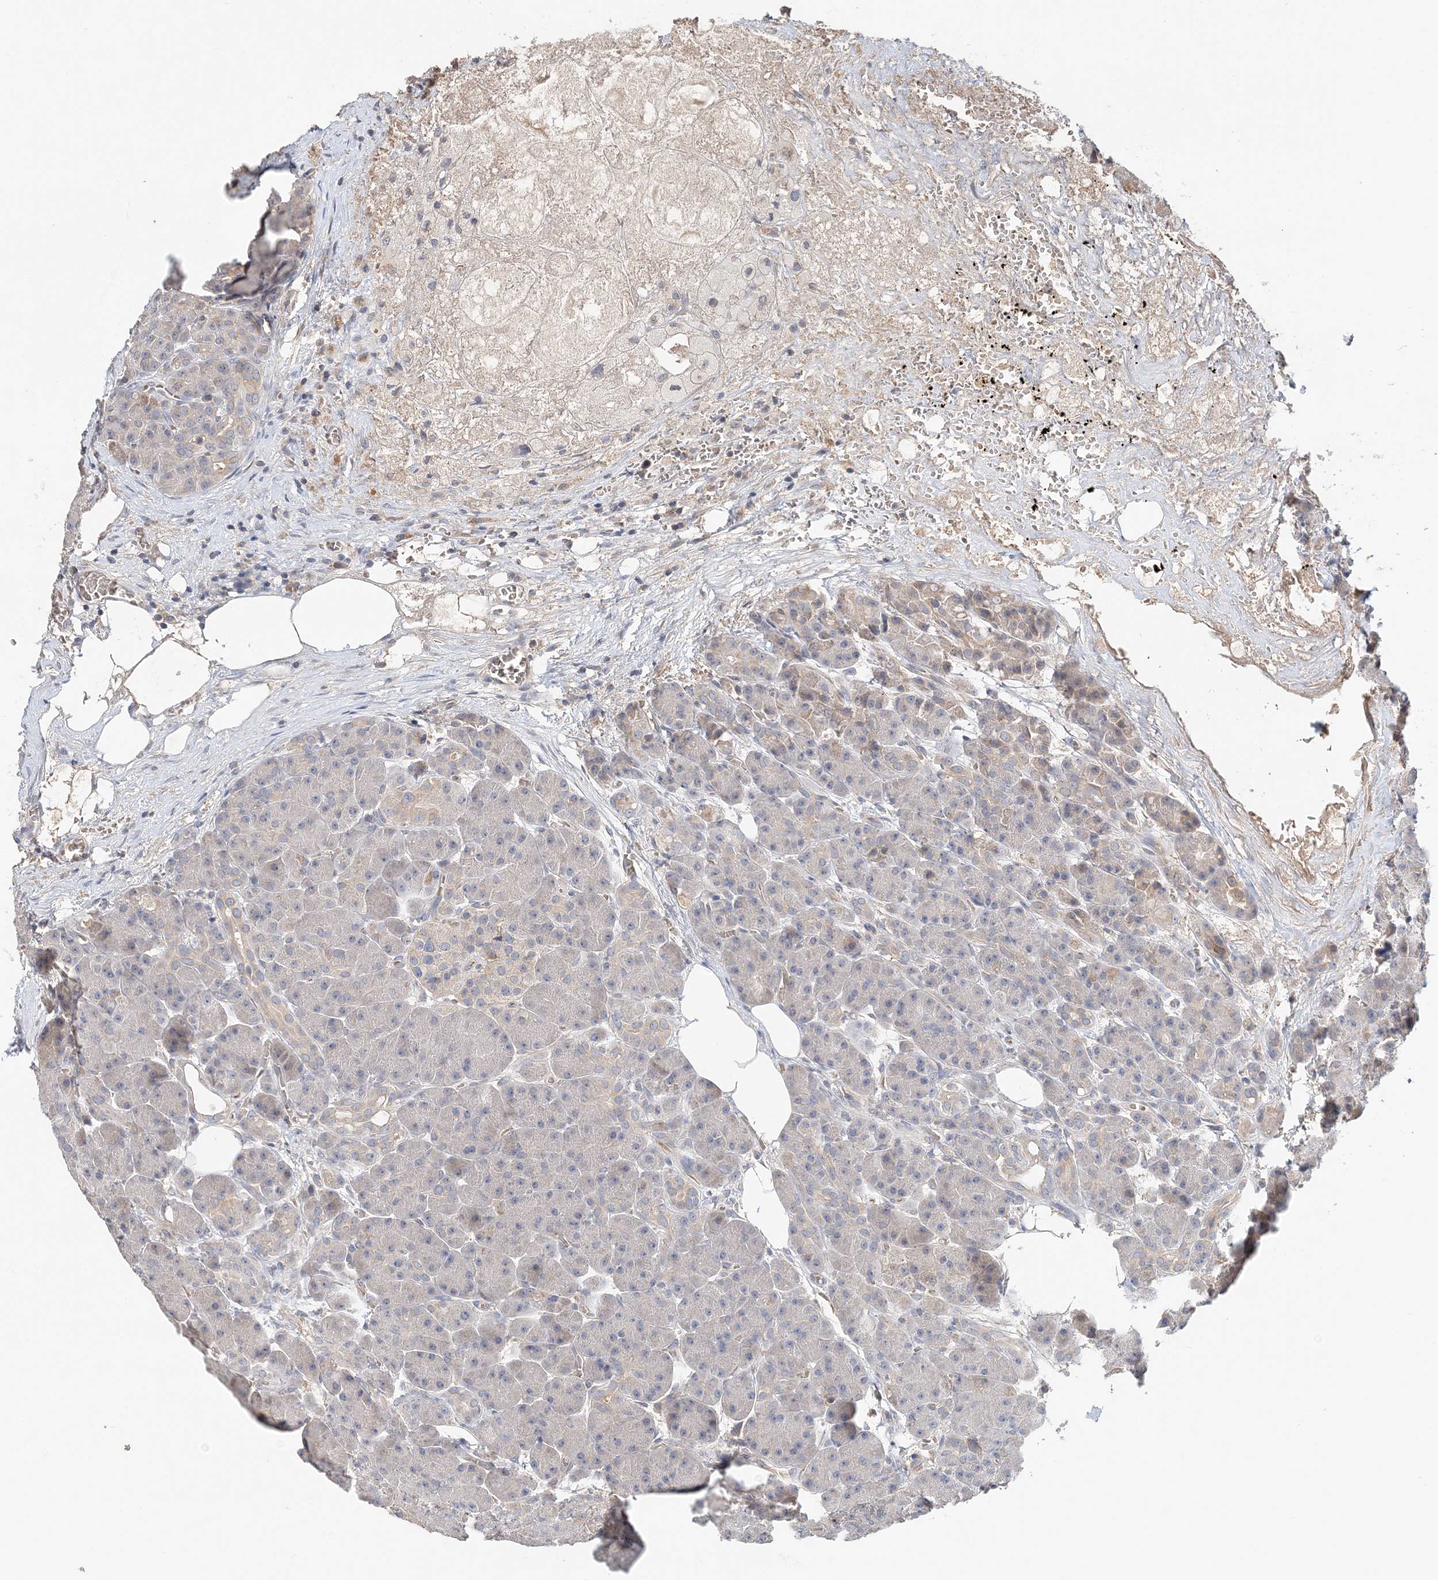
{"staining": {"intensity": "weak", "quantity": "<25%", "location": "cytoplasmic/membranous"}, "tissue": "pancreas", "cell_type": "Exocrine glandular cells", "image_type": "normal", "snomed": [{"axis": "morphology", "description": "Normal tissue, NOS"}, {"axis": "topography", "description": "Pancreas"}], "caption": "This image is of unremarkable pancreas stained with immunohistochemistry to label a protein in brown with the nuclei are counter-stained blue. There is no staining in exocrine glandular cells.", "gene": "SYCP3", "patient": {"sex": "male", "age": 63}}